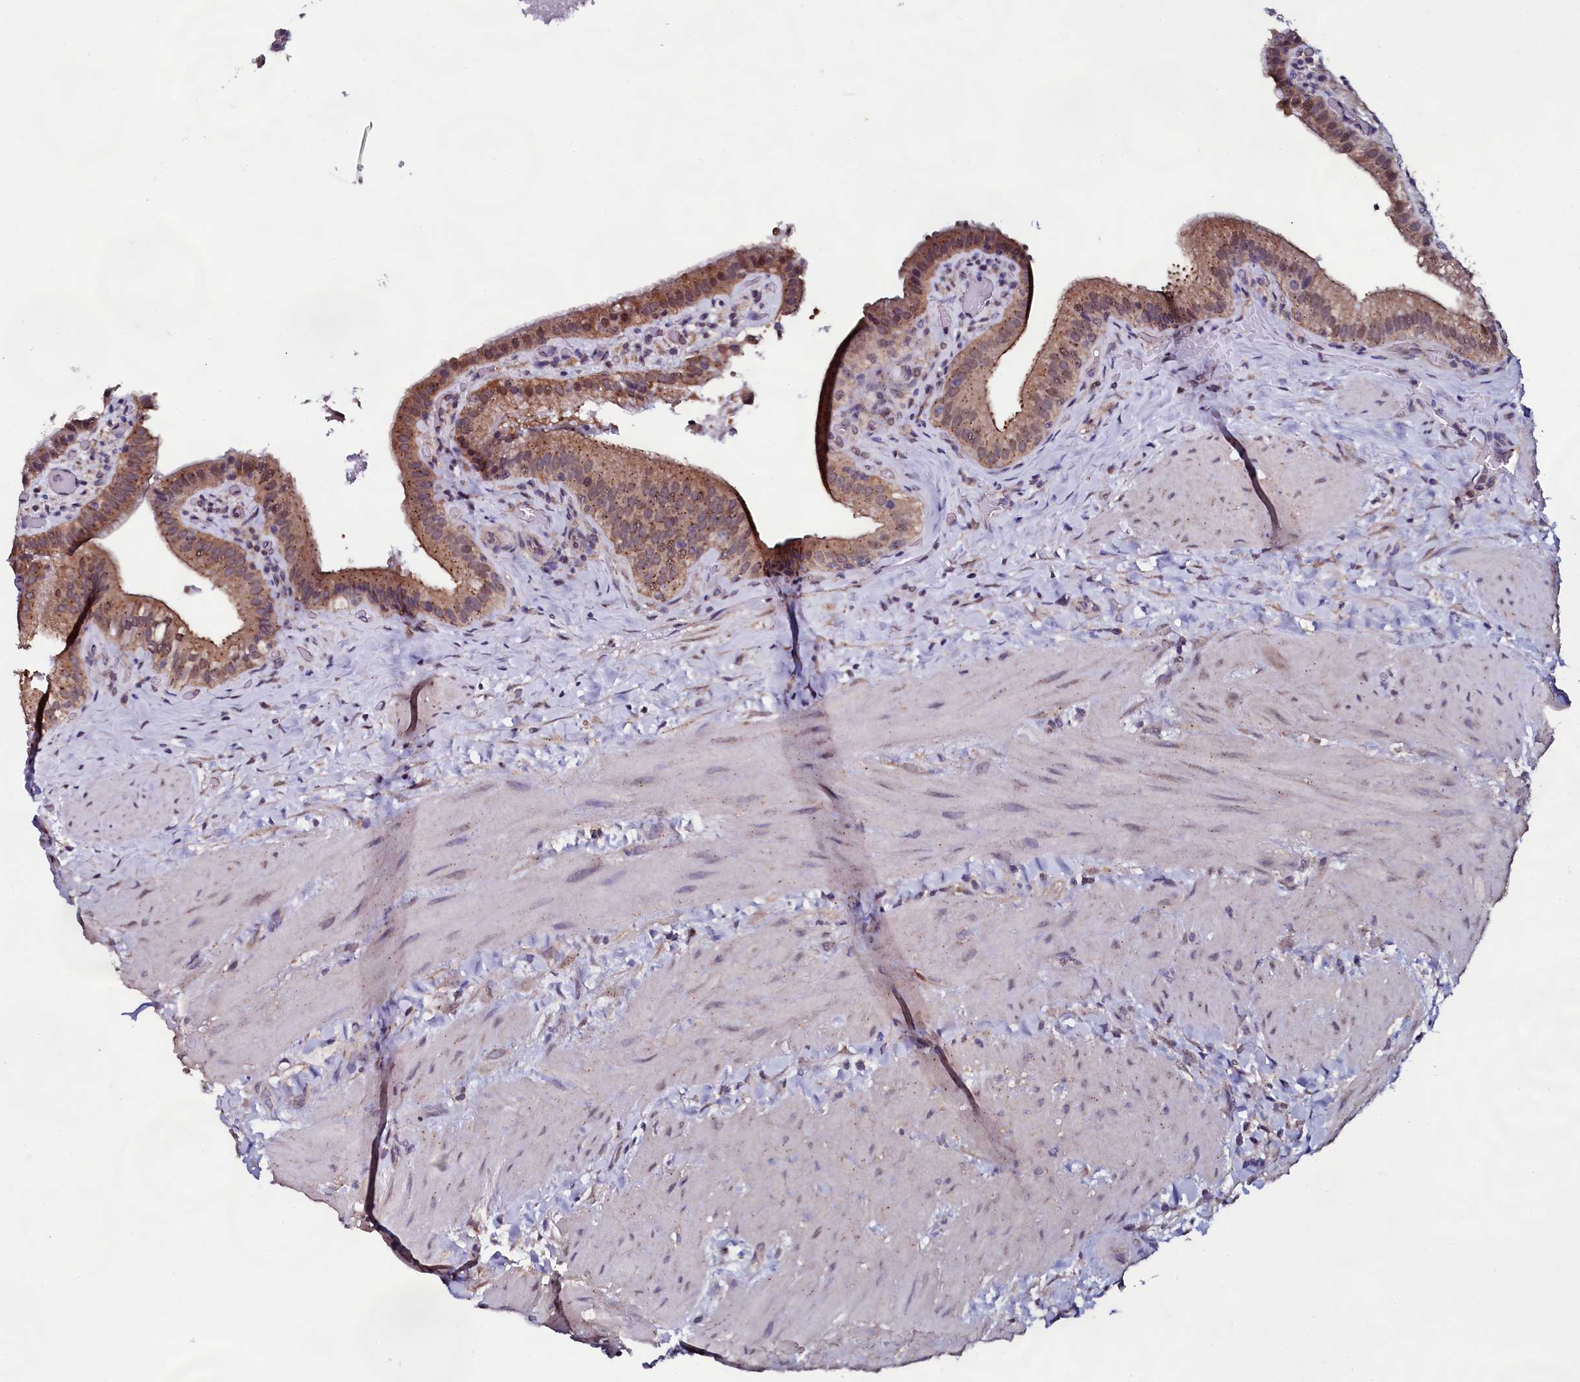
{"staining": {"intensity": "strong", "quantity": ">75%", "location": "cytoplasmic/membranous"}, "tissue": "gallbladder", "cell_type": "Glandular cells", "image_type": "normal", "snomed": [{"axis": "morphology", "description": "Normal tissue, NOS"}, {"axis": "topography", "description": "Gallbladder"}], "caption": "Gallbladder stained for a protein (brown) shows strong cytoplasmic/membranous positive positivity in approximately >75% of glandular cells.", "gene": "USPL1", "patient": {"sex": "male", "age": 24}}